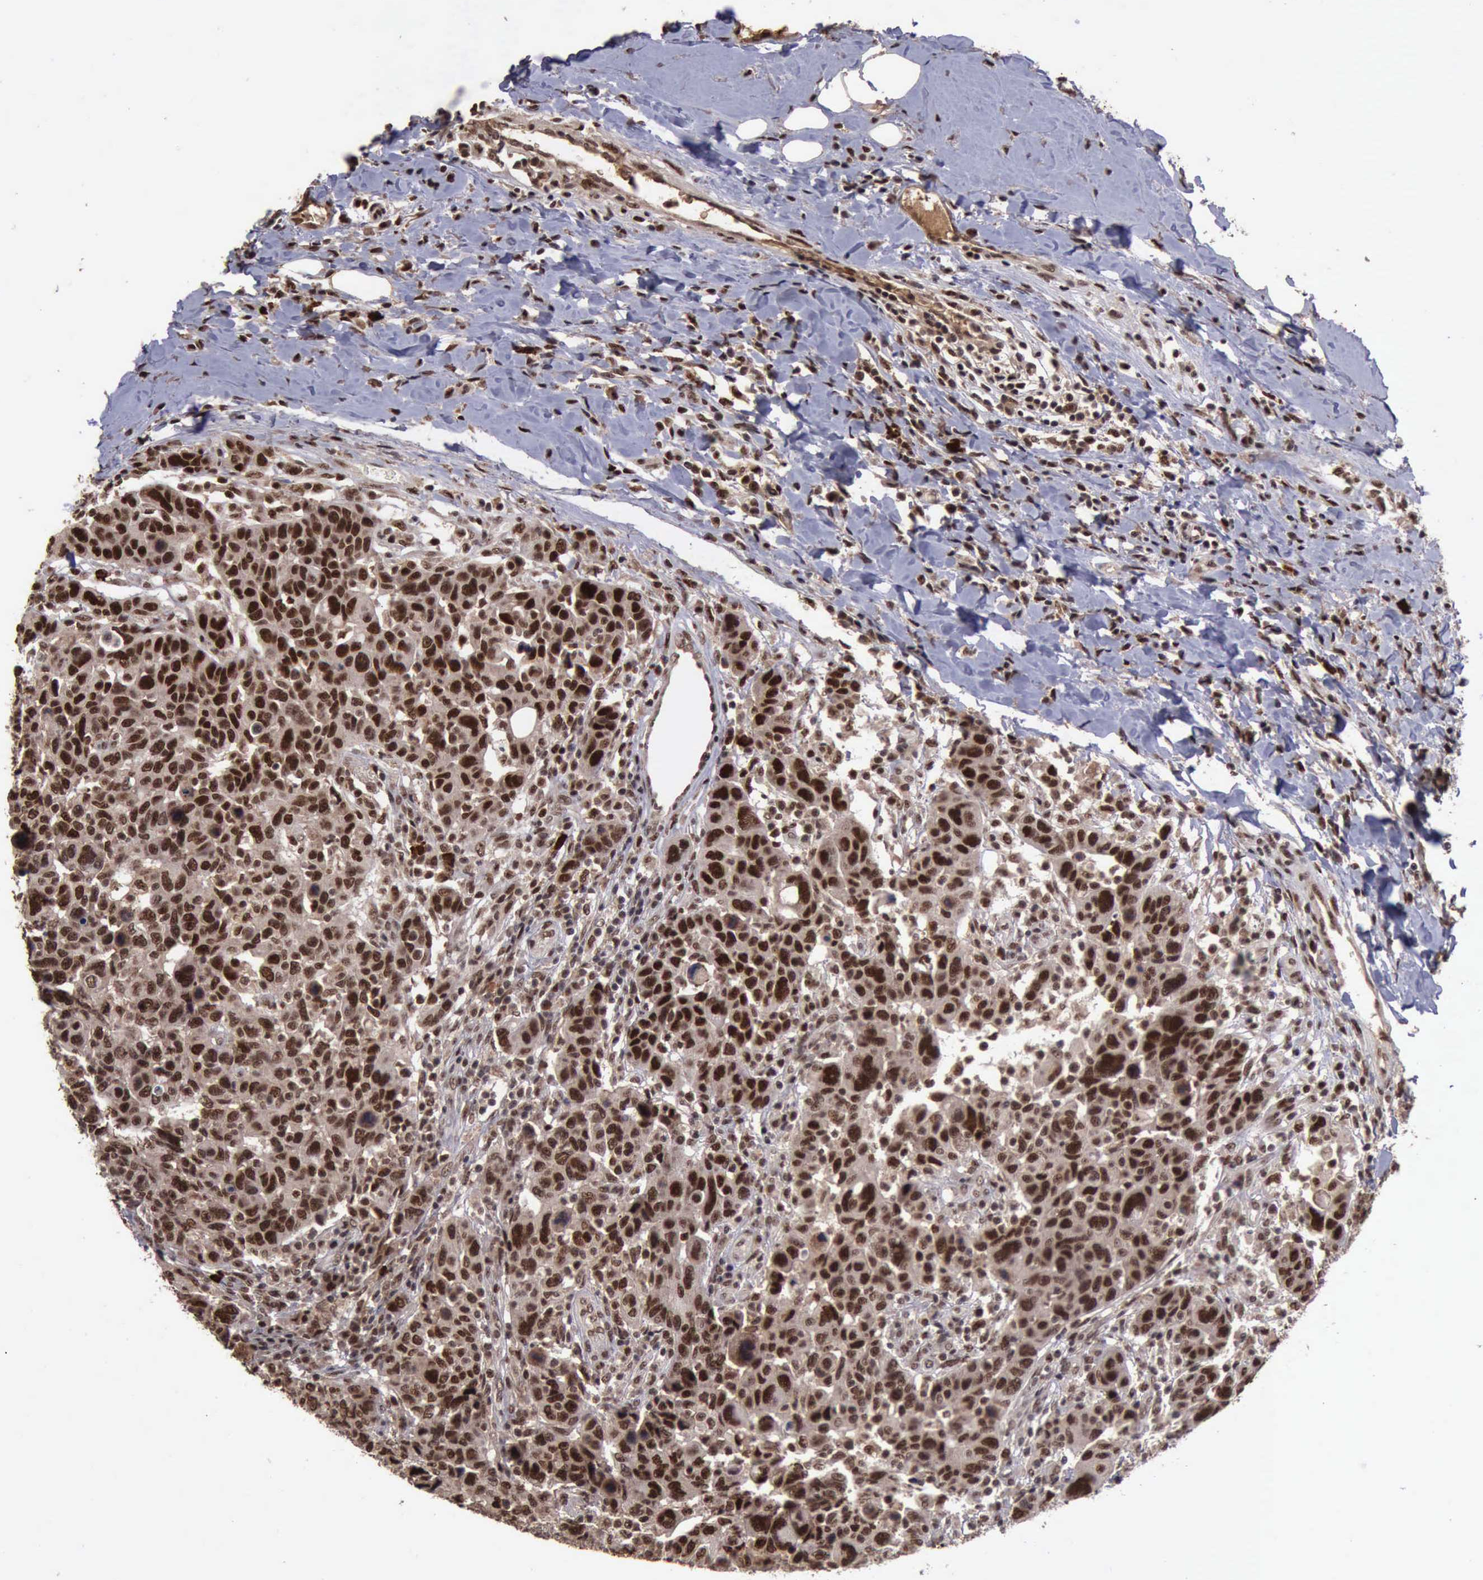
{"staining": {"intensity": "strong", "quantity": ">75%", "location": "cytoplasmic/membranous,nuclear"}, "tissue": "breast cancer", "cell_type": "Tumor cells", "image_type": "cancer", "snomed": [{"axis": "morphology", "description": "Duct carcinoma"}, {"axis": "topography", "description": "Breast"}], "caption": "A high amount of strong cytoplasmic/membranous and nuclear expression is seen in approximately >75% of tumor cells in breast cancer (invasive ductal carcinoma) tissue. Ihc stains the protein in brown and the nuclei are stained blue.", "gene": "TRMT2A", "patient": {"sex": "female", "age": 37}}